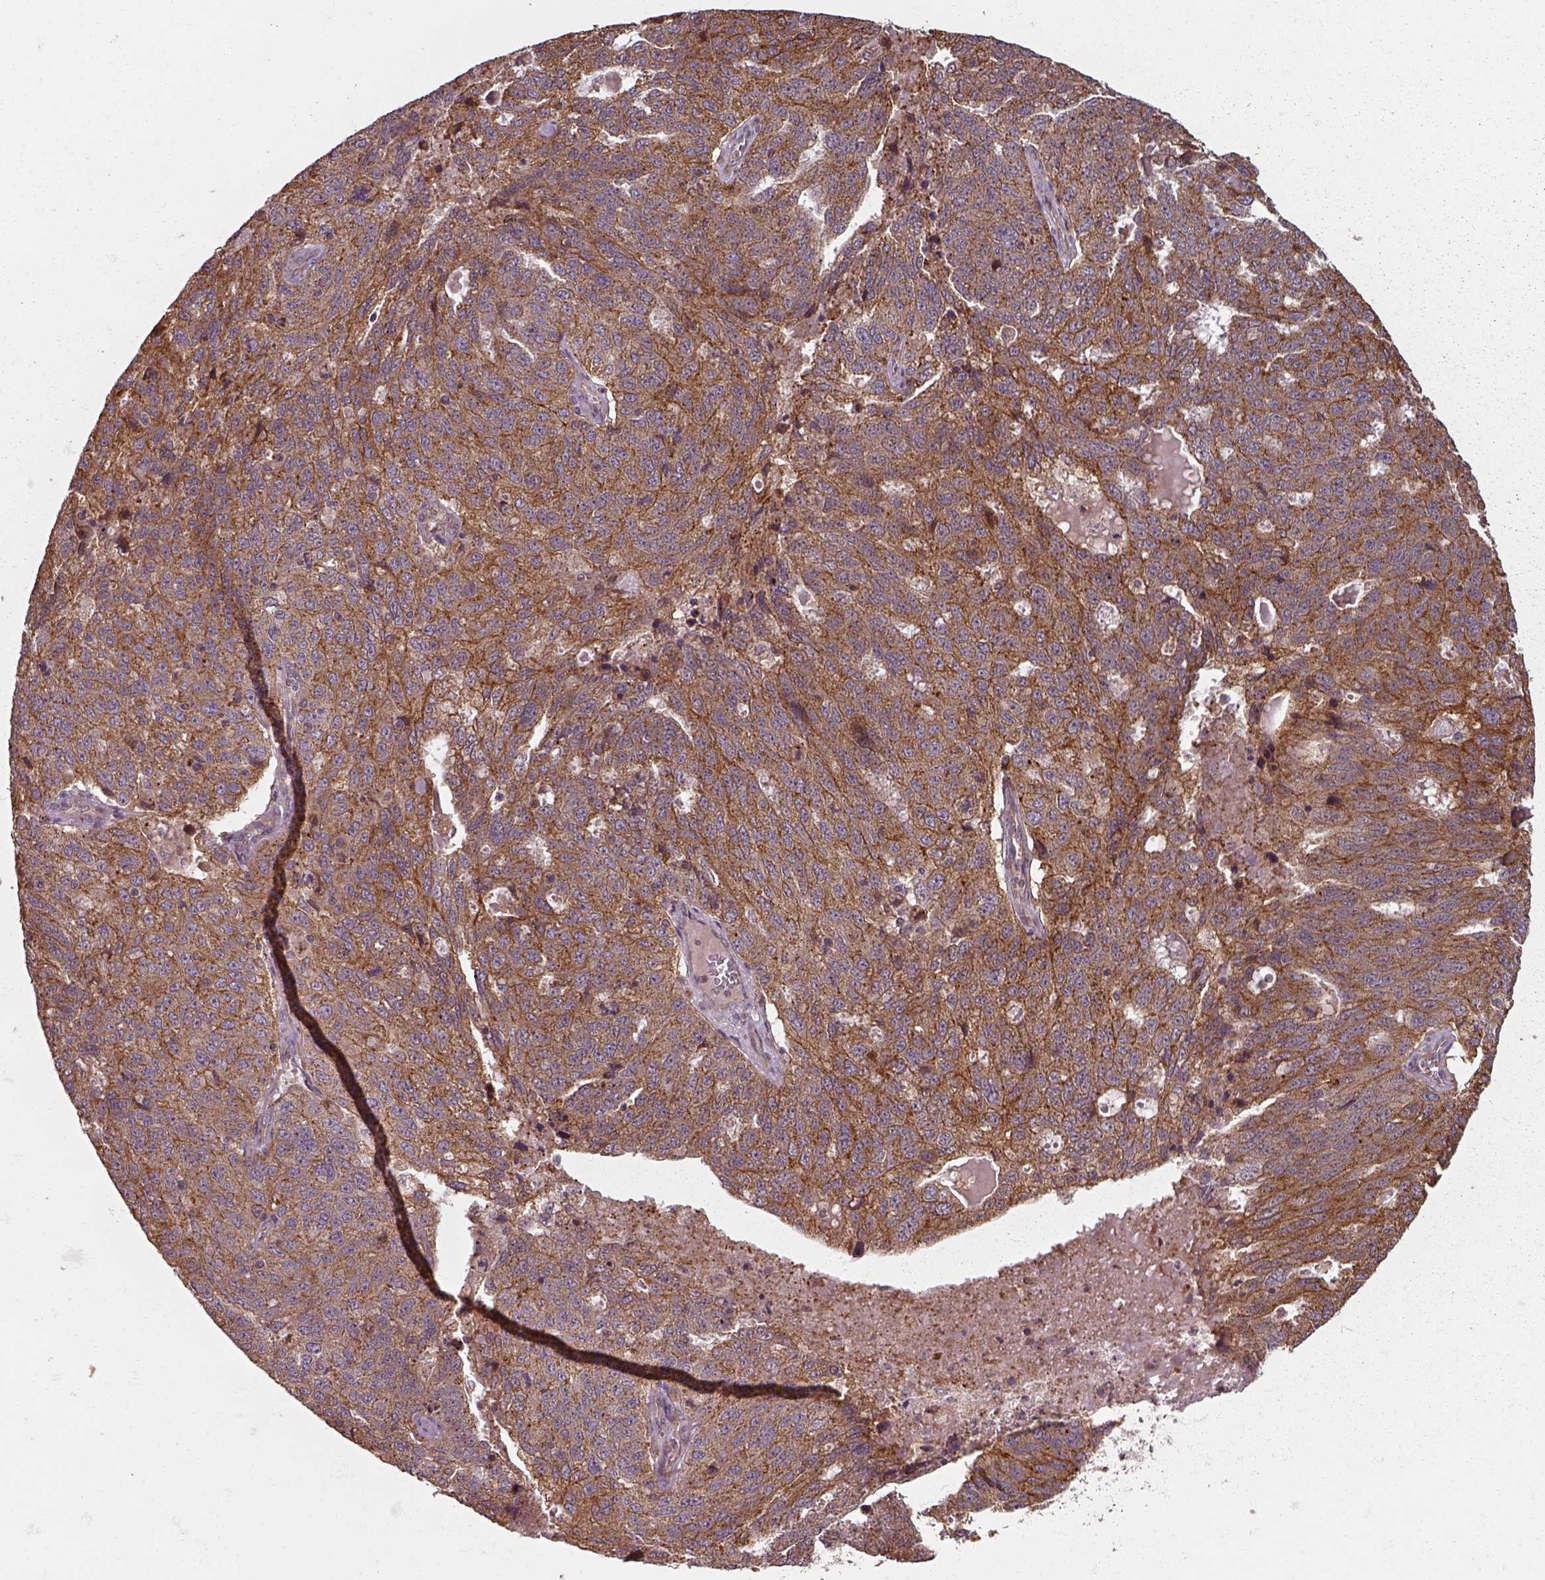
{"staining": {"intensity": "moderate", "quantity": ">75%", "location": "cytoplasmic/membranous"}, "tissue": "ovarian cancer", "cell_type": "Tumor cells", "image_type": "cancer", "snomed": [{"axis": "morphology", "description": "Cystadenocarcinoma, serous, NOS"}, {"axis": "topography", "description": "Ovary"}], "caption": "The photomicrograph exhibits immunohistochemical staining of ovarian cancer. There is moderate cytoplasmic/membranous staining is present in about >75% of tumor cells.", "gene": "CHMP3", "patient": {"sex": "female", "age": 71}}